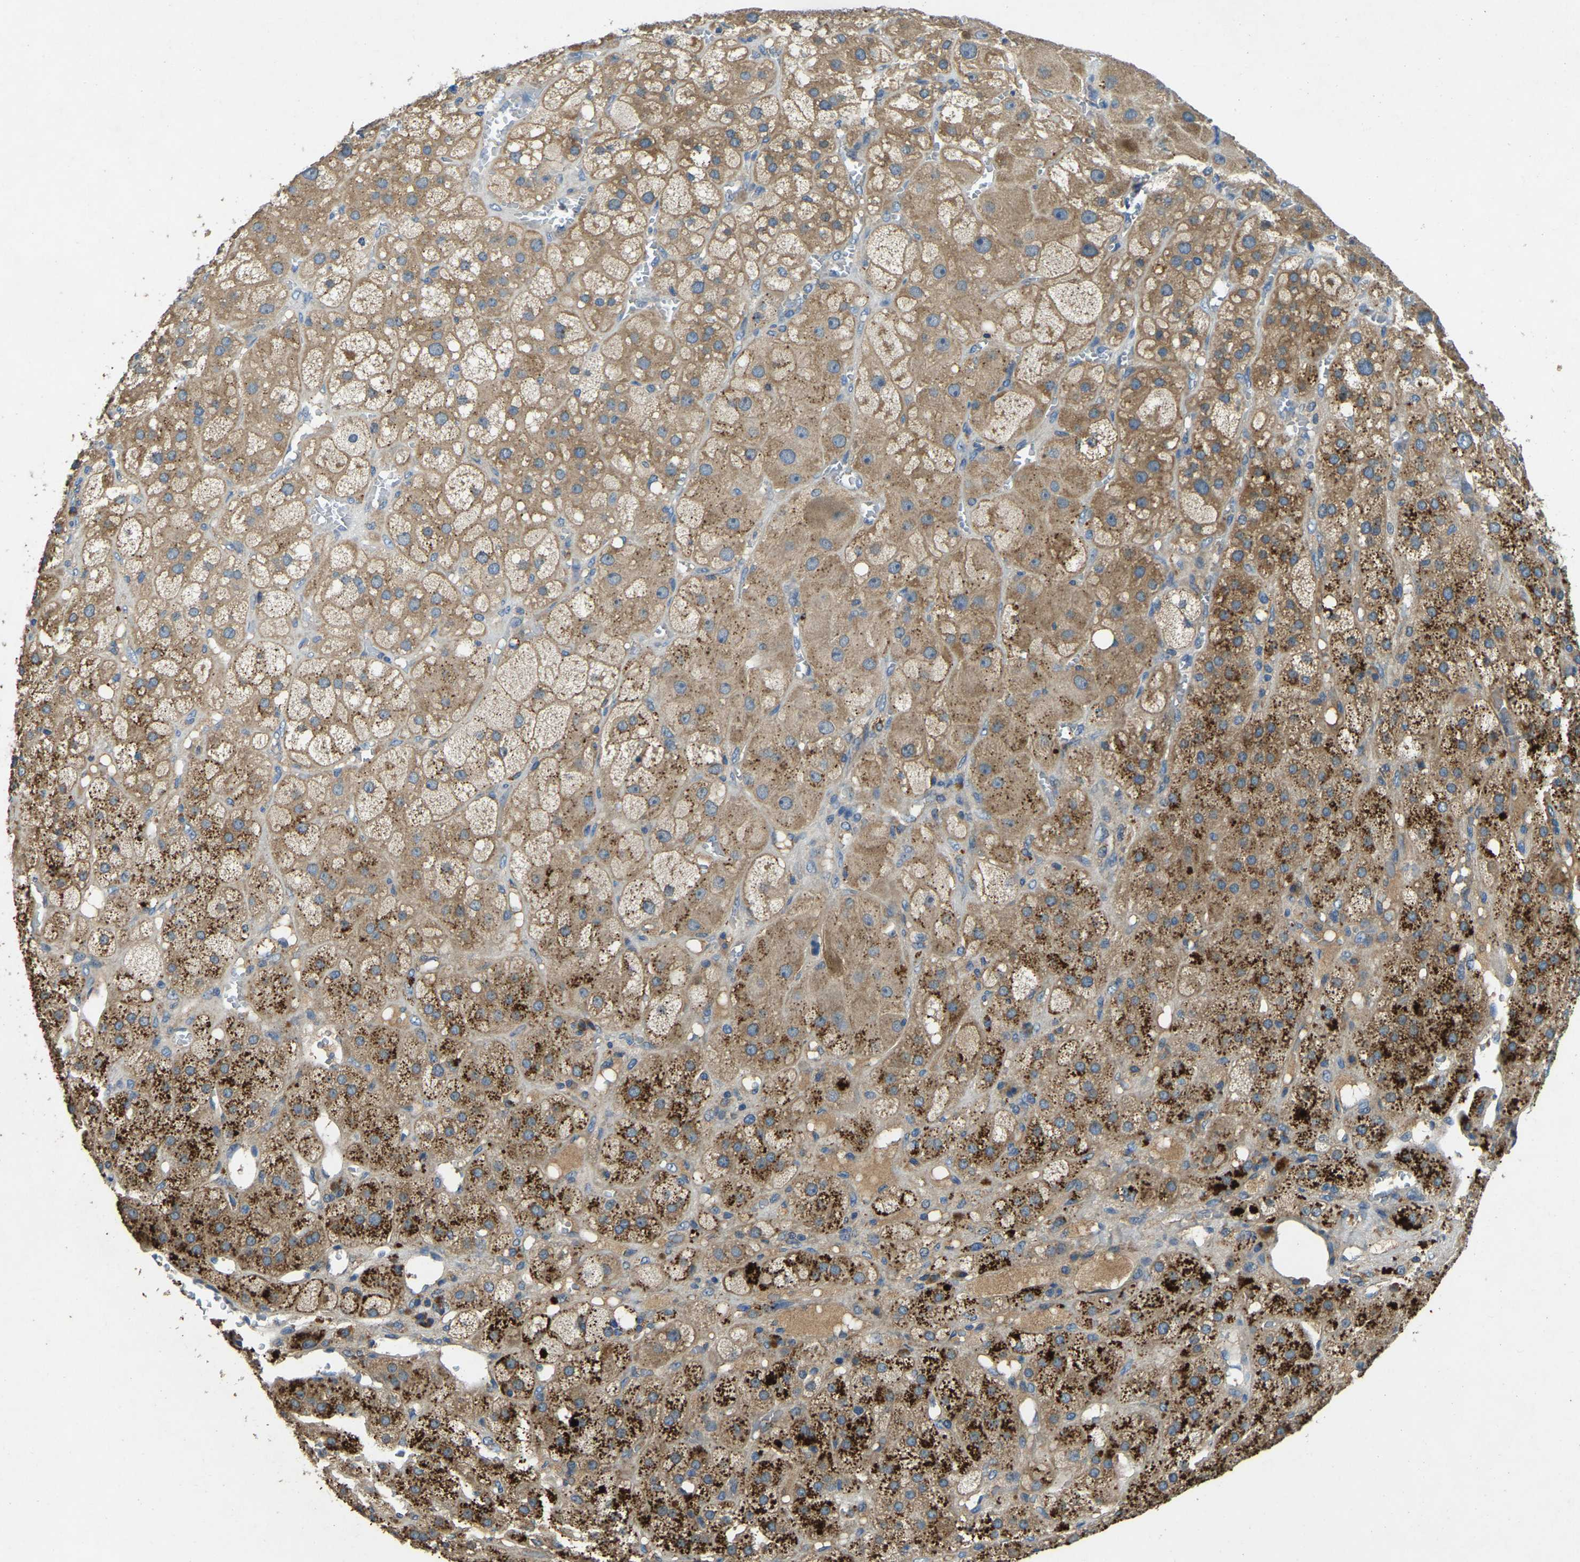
{"staining": {"intensity": "strong", "quantity": "25%-75%", "location": "cytoplasmic/membranous"}, "tissue": "adrenal gland", "cell_type": "Glandular cells", "image_type": "normal", "snomed": [{"axis": "morphology", "description": "Normal tissue, NOS"}, {"axis": "topography", "description": "Adrenal gland"}], "caption": "Human adrenal gland stained with a brown dye displays strong cytoplasmic/membranous positive positivity in approximately 25%-75% of glandular cells.", "gene": "ATP8B1", "patient": {"sex": "female", "age": 47}}